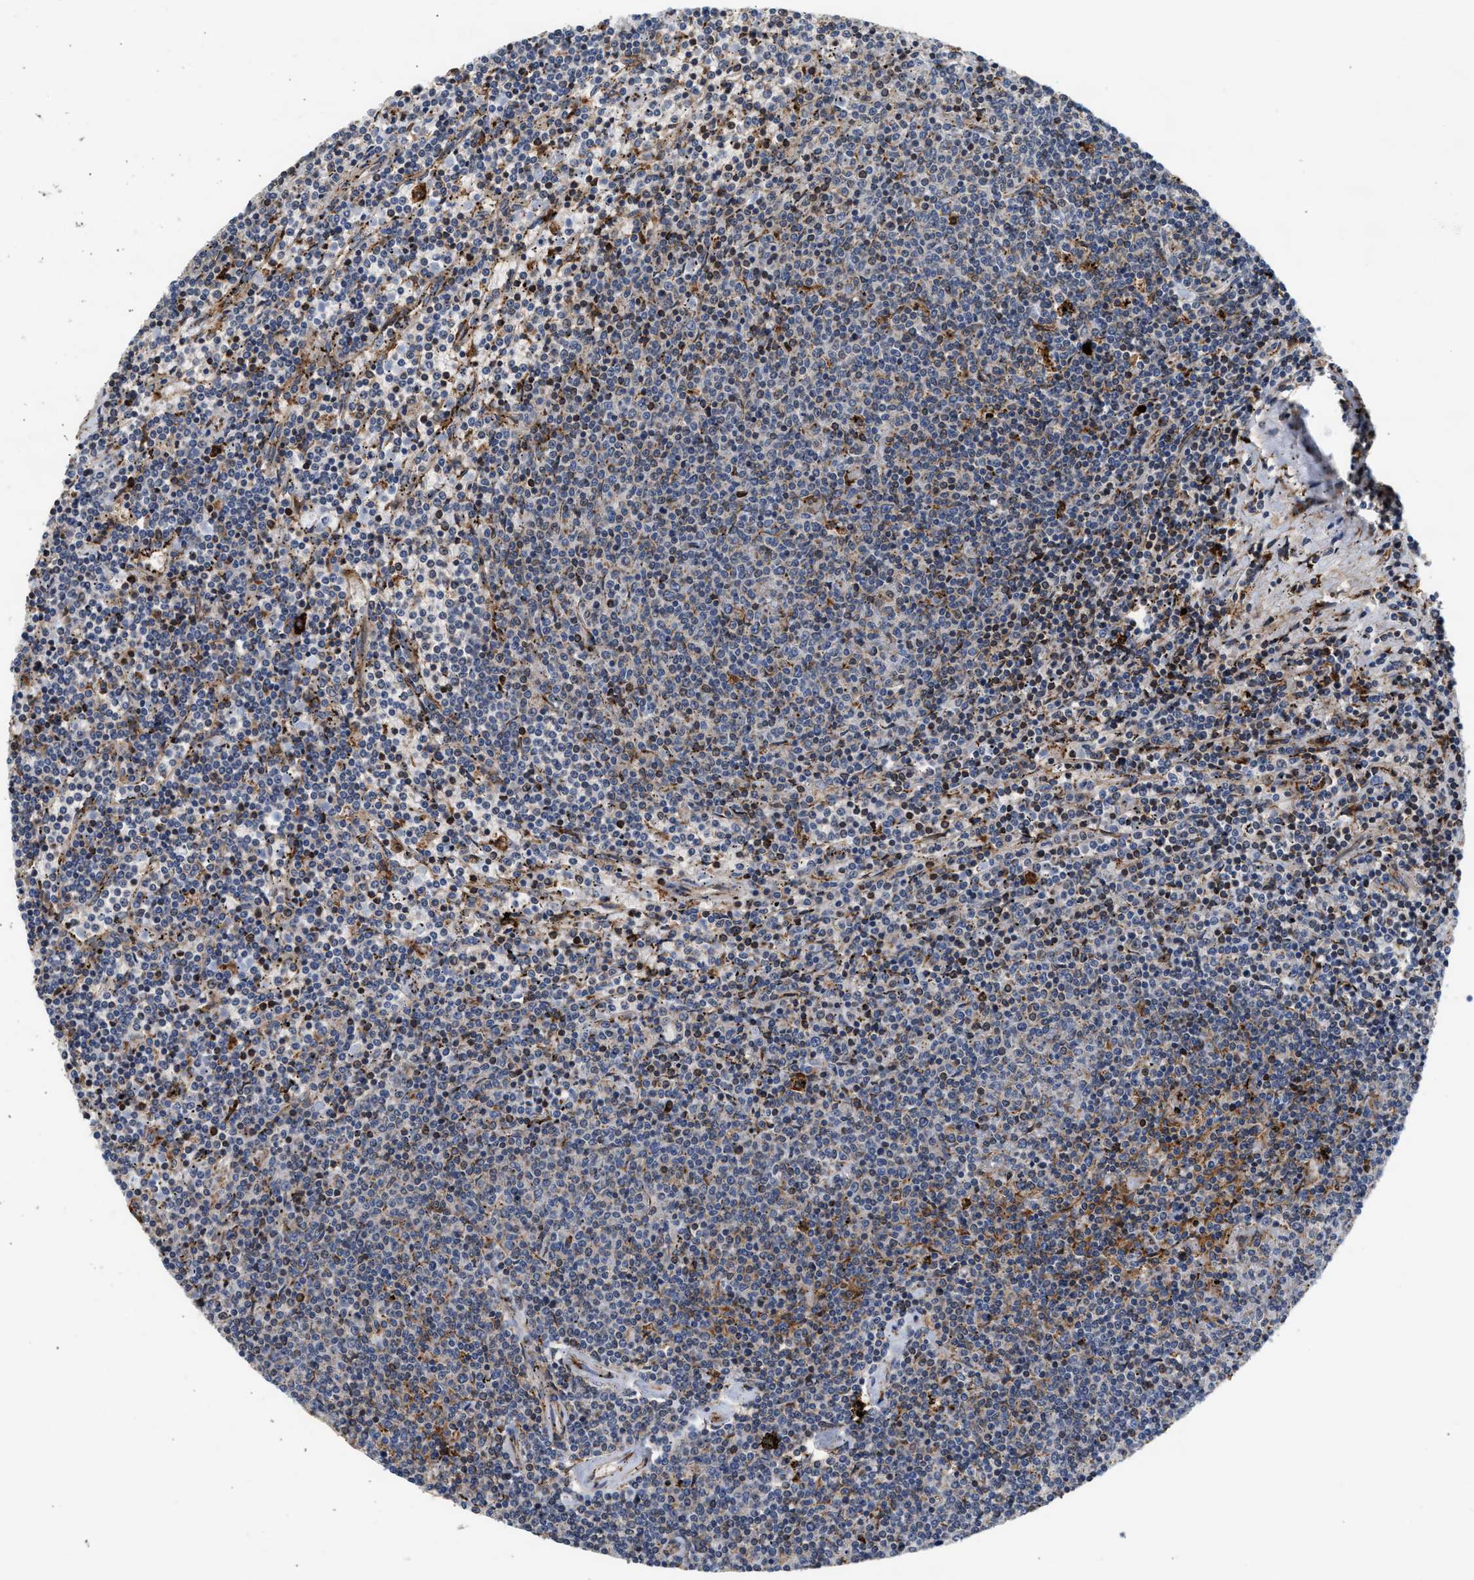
{"staining": {"intensity": "weak", "quantity": "<25%", "location": "cytoplasmic/membranous"}, "tissue": "lymphoma", "cell_type": "Tumor cells", "image_type": "cancer", "snomed": [{"axis": "morphology", "description": "Malignant lymphoma, non-Hodgkin's type, Low grade"}, {"axis": "topography", "description": "Spleen"}], "caption": "IHC photomicrograph of neoplastic tissue: human lymphoma stained with DAB displays no significant protein staining in tumor cells.", "gene": "AMZ1", "patient": {"sex": "female", "age": 50}}